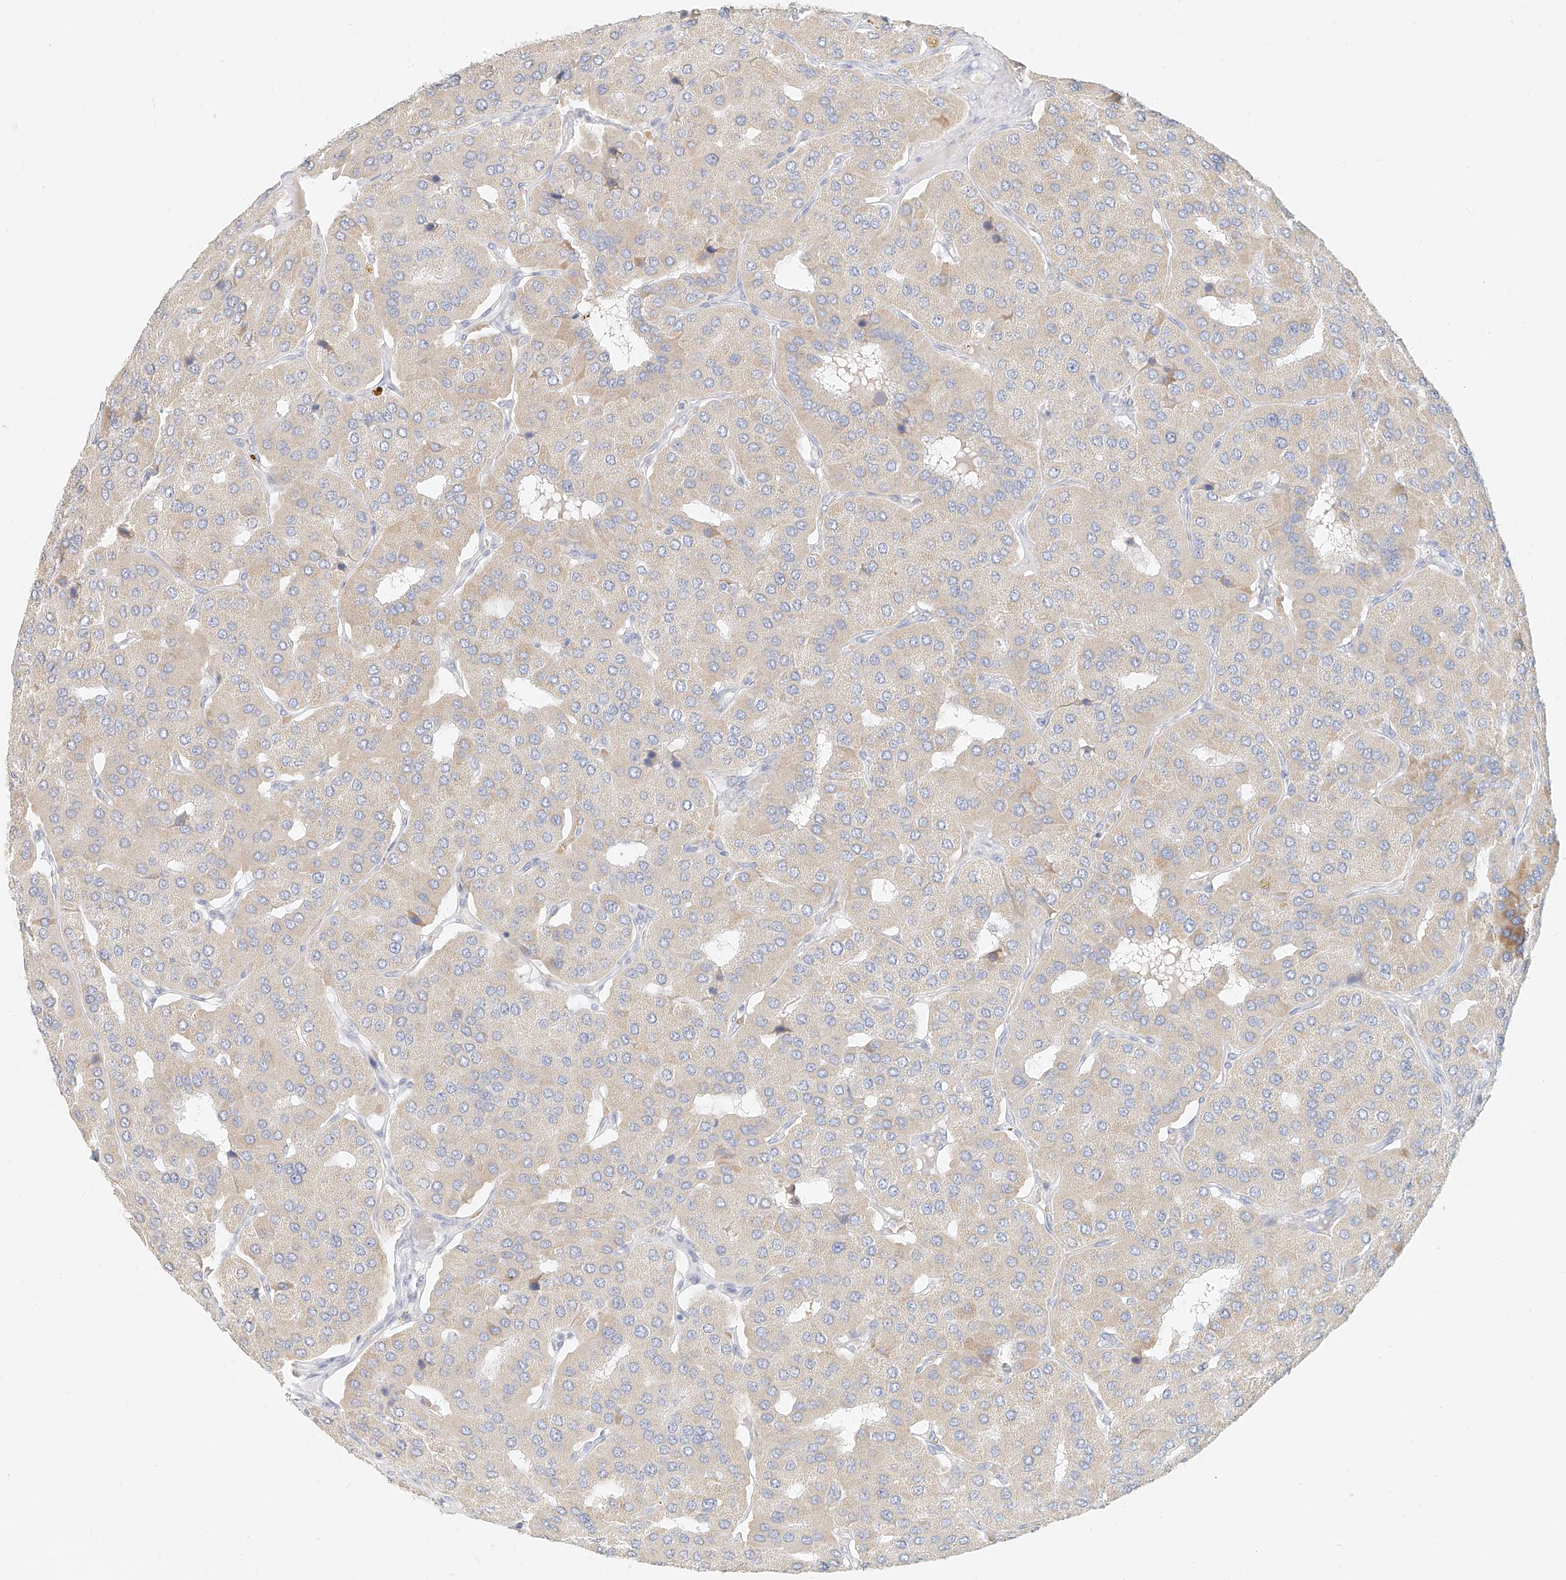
{"staining": {"intensity": "negative", "quantity": "none", "location": "none"}, "tissue": "parathyroid gland", "cell_type": "Glandular cells", "image_type": "normal", "snomed": [{"axis": "morphology", "description": "Normal tissue, NOS"}, {"axis": "morphology", "description": "Adenoma, NOS"}, {"axis": "topography", "description": "Parathyroid gland"}], "caption": "Protein analysis of normal parathyroid gland displays no significant staining in glandular cells.", "gene": "CXorf58", "patient": {"sex": "female", "age": 86}}